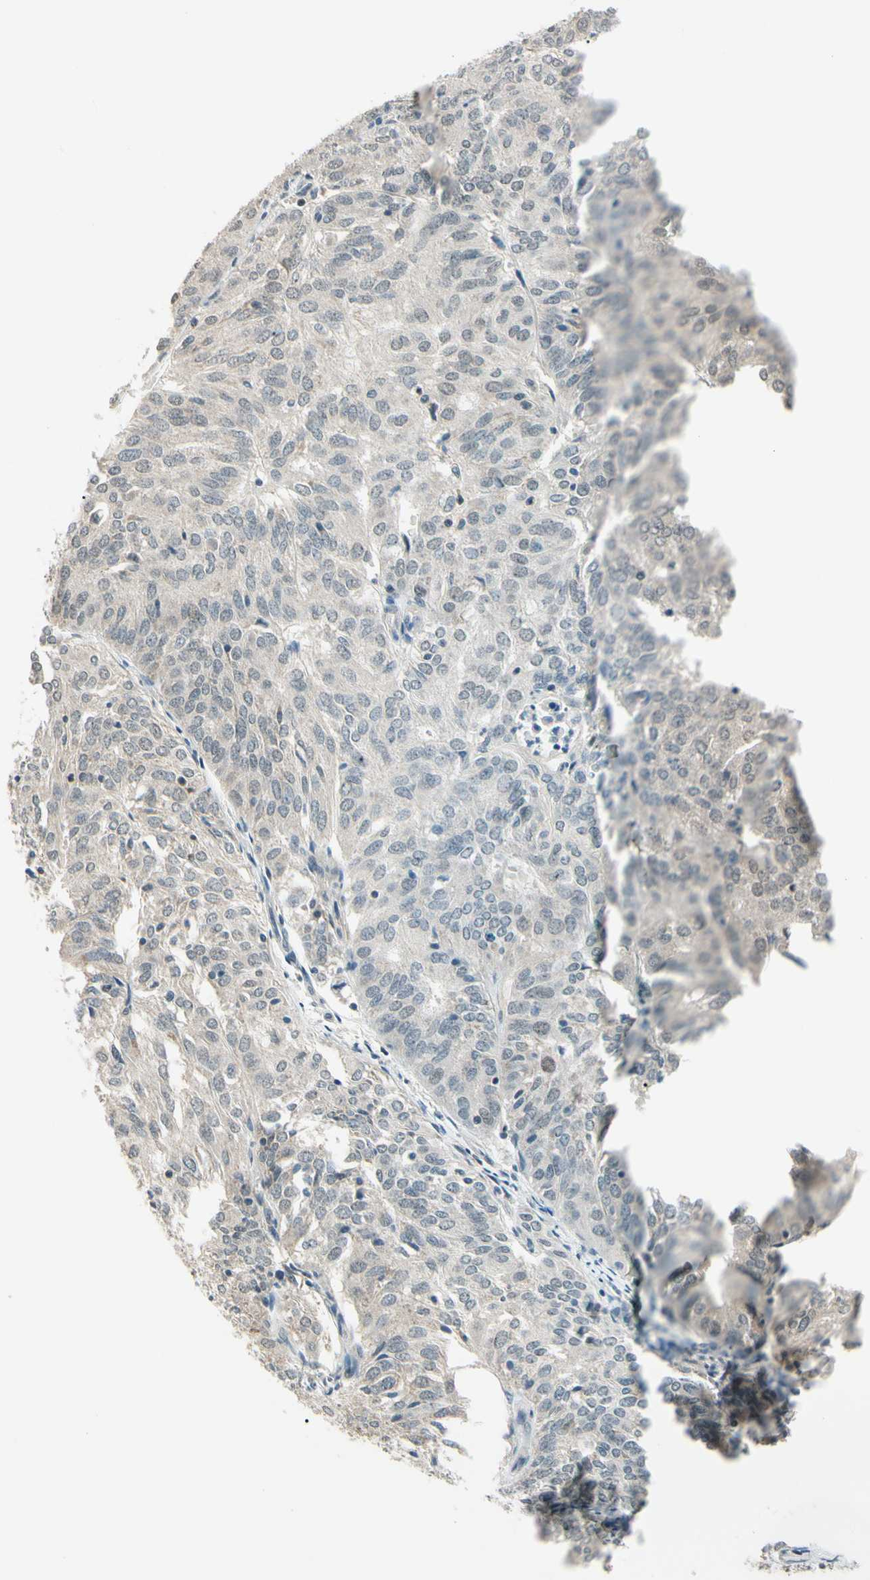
{"staining": {"intensity": "weak", "quantity": "25%-75%", "location": "cytoplasmic/membranous"}, "tissue": "endometrial cancer", "cell_type": "Tumor cells", "image_type": "cancer", "snomed": [{"axis": "morphology", "description": "Adenocarcinoma, NOS"}, {"axis": "topography", "description": "Uterus"}], "caption": "Endometrial adenocarcinoma was stained to show a protein in brown. There is low levels of weak cytoplasmic/membranous expression in about 25%-75% of tumor cells.", "gene": "ZSCAN12", "patient": {"sex": "female", "age": 60}}